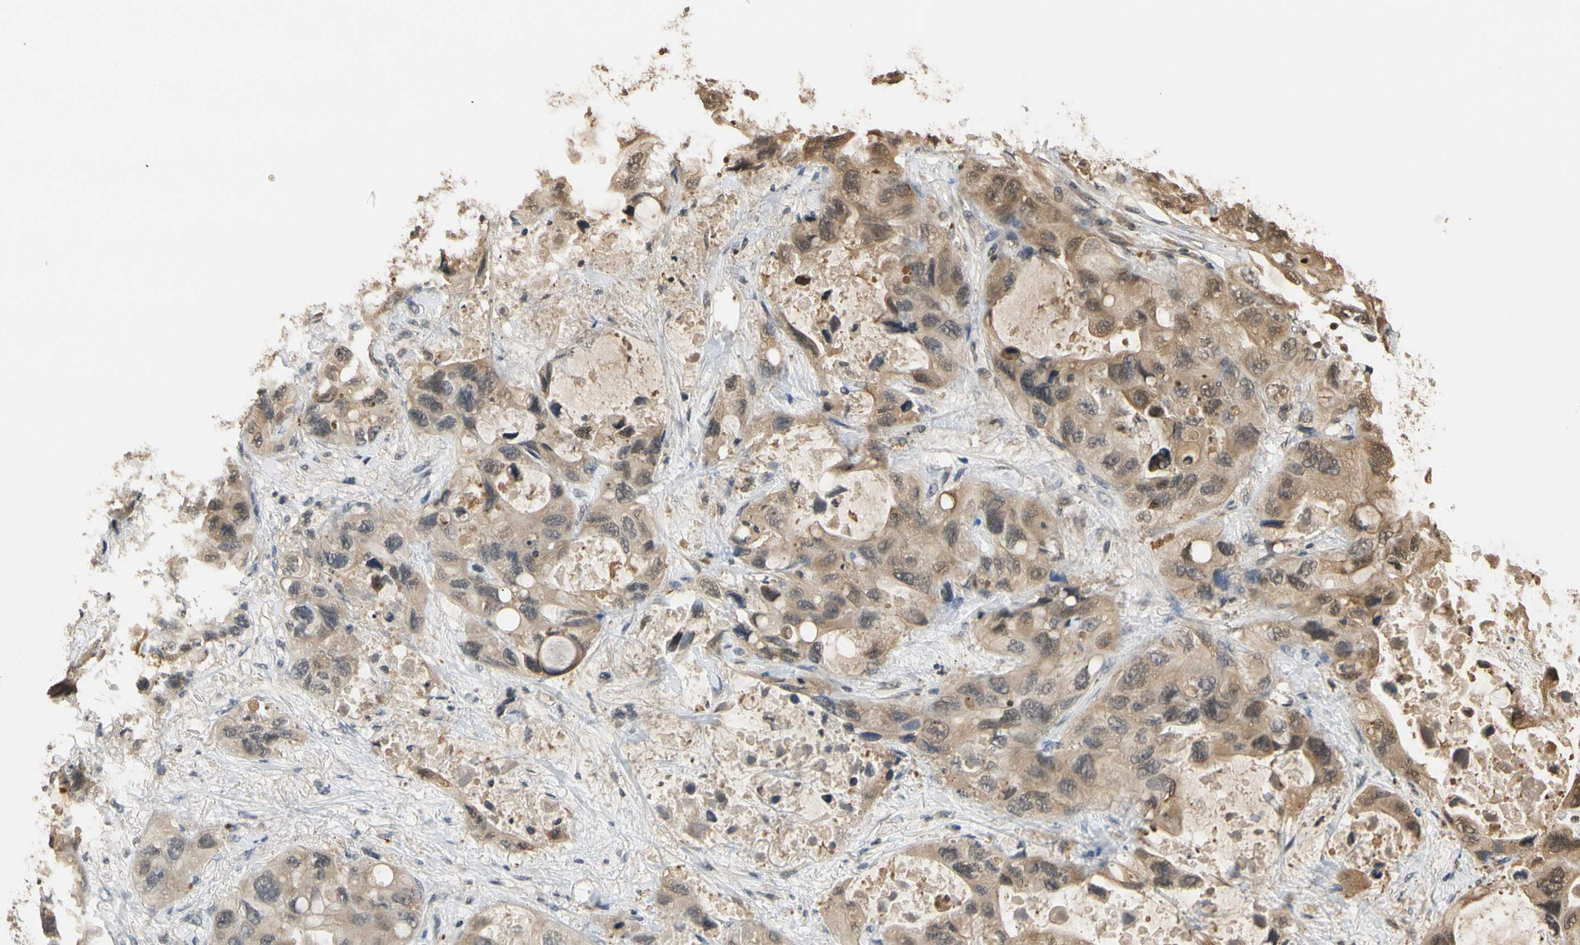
{"staining": {"intensity": "moderate", "quantity": ">75%", "location": "cytoplasmic/membranous"}, "tissue": "lung cancer", "cell_type": "Tumor cells", "image_type": "cancer", "snomed": [{"axis": "morphology", "description": "Squamous cell carcinoma, NOS"}, {"axis": "topography", "description": "Lung"}], "caption": "This is an image of immunohistochemistry staining of lung cancer, which shows moderate staining in the cytoplasmic/membranous of tumor cells.", "gene": "SOD1", "patient": {"sex": "female", "age": 73}}